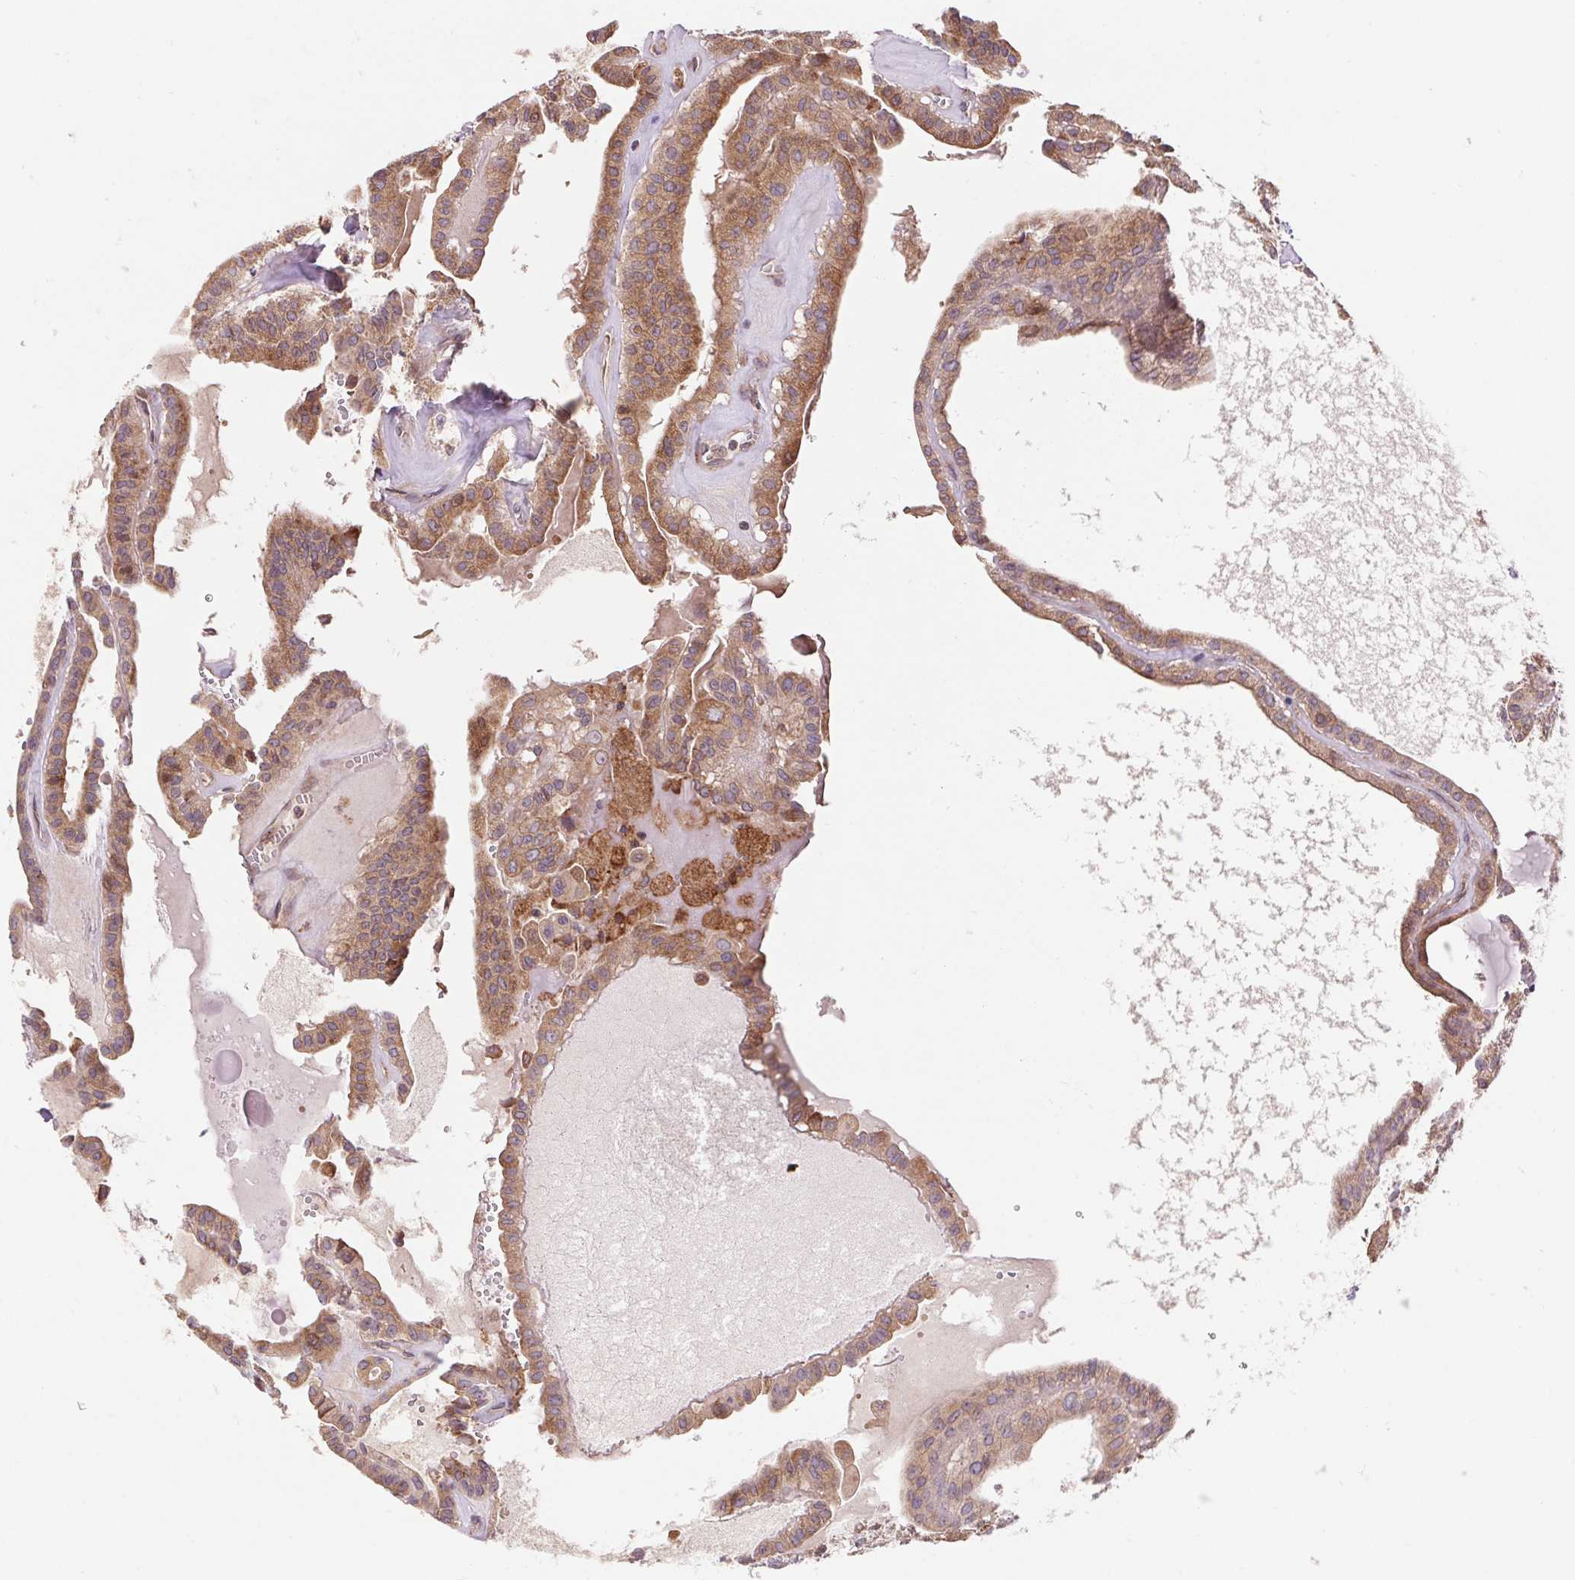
{"staining": {"intensity": "moderate", "quantity": ">75%", "location": "cytoplasmic/membranous,nuclear"}, "tissue": "thyroid cancer", "cell_type": "Tumor cells", "image_type": "cancer", "snomed": [{"axis": "morphology", "description": "Papillary adenocarcinoma, NOS"}, {"axis": "topography", "description": "Thyroid gland"}], "caption": "Thyroid cancer tissue reveals moderate cytoplasmic/membranous and nuclear positivity in about >75% of tumor cells", "gene": "KLHL20", "patient": {"sex": "male", "age": 52}}